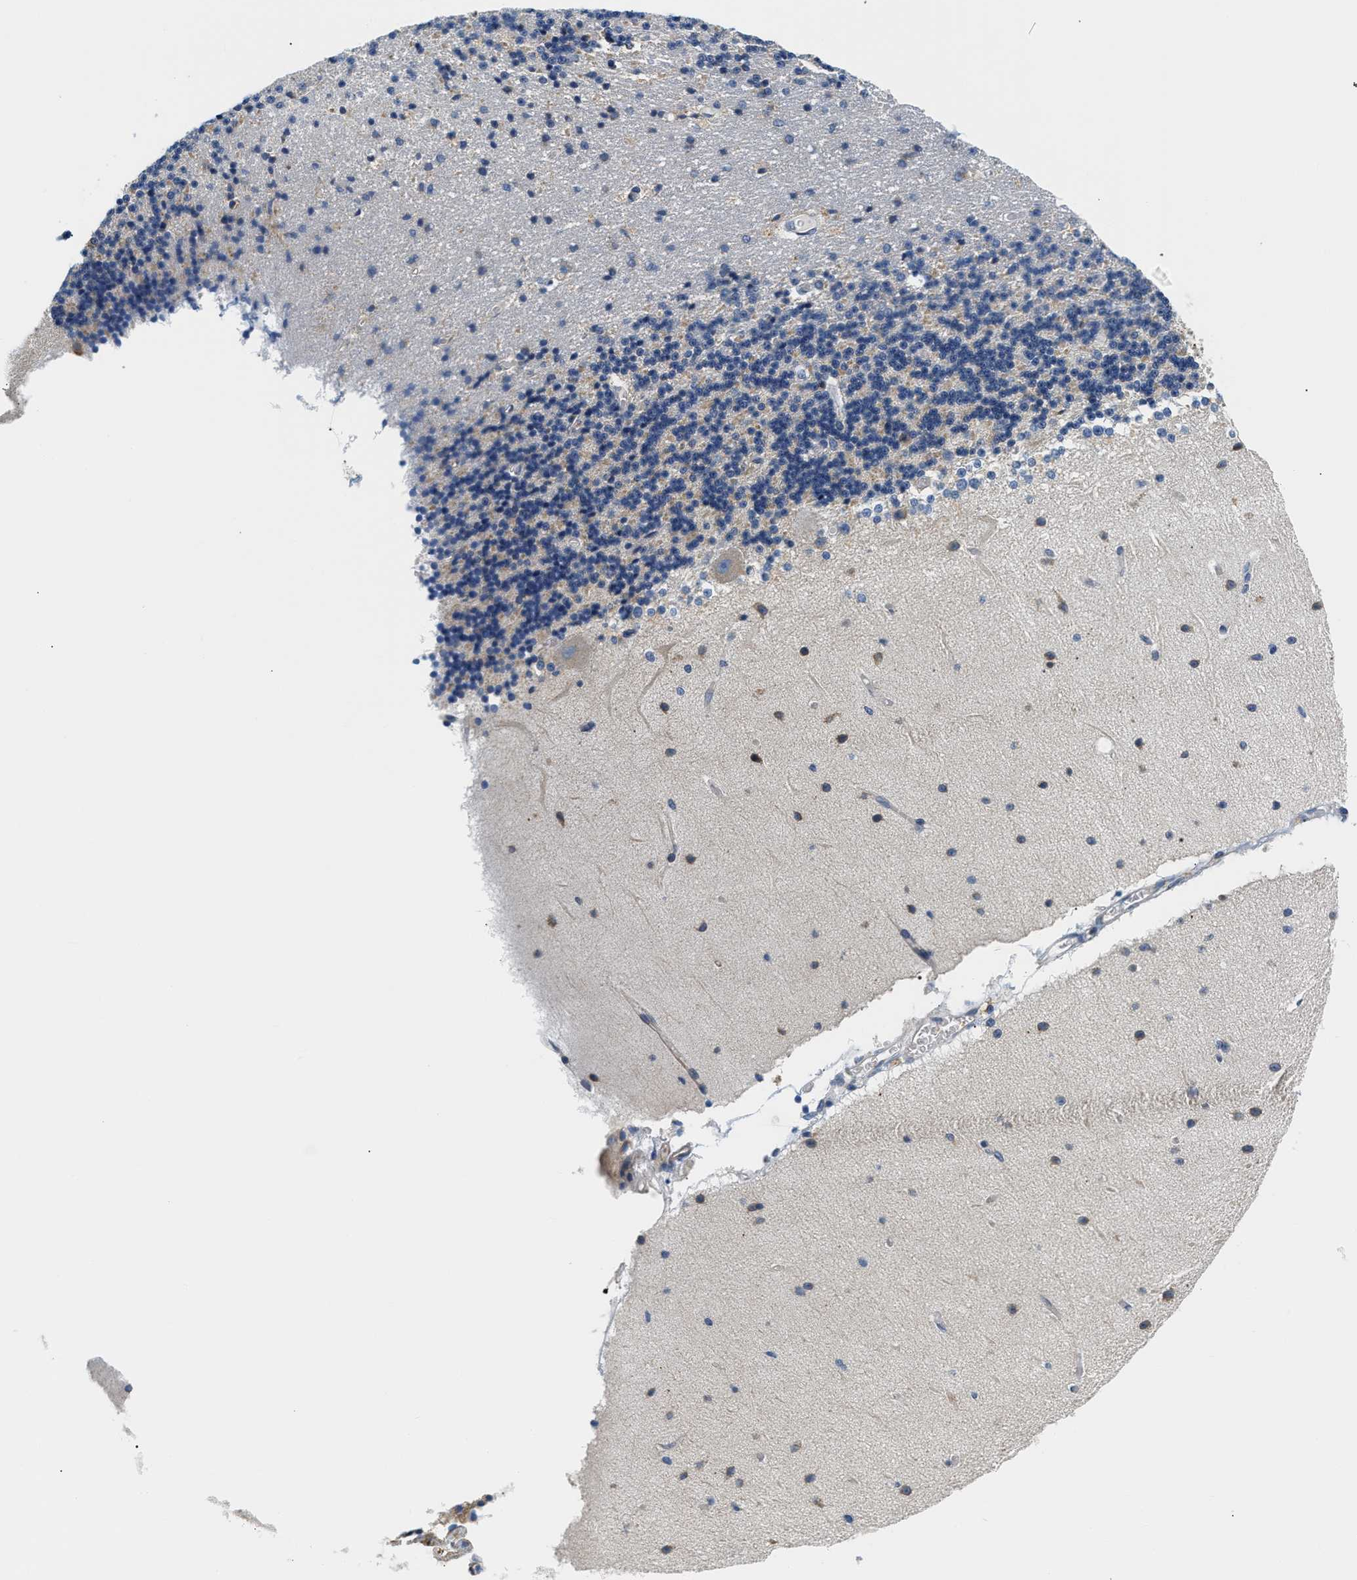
{"staining": {"intensity": "weak", "quantity": "<25%", "location": "cytoplasmic/membranous"}, "tissue": "cerebellum", "cell_type": "Cells in granular layer", "image_type": "normal", "snomed": [{"axis": "morphology", "description": "Normal tissue, NOS"}, {"axis": "topography", "description": "Cerebellum"}], "caption": "The photomicrograph reveals no staining of cells in granular layer in unremarkable cerebellum.", "gene": "HDHD3", "patient": {"sex": "female", "age": 54}}